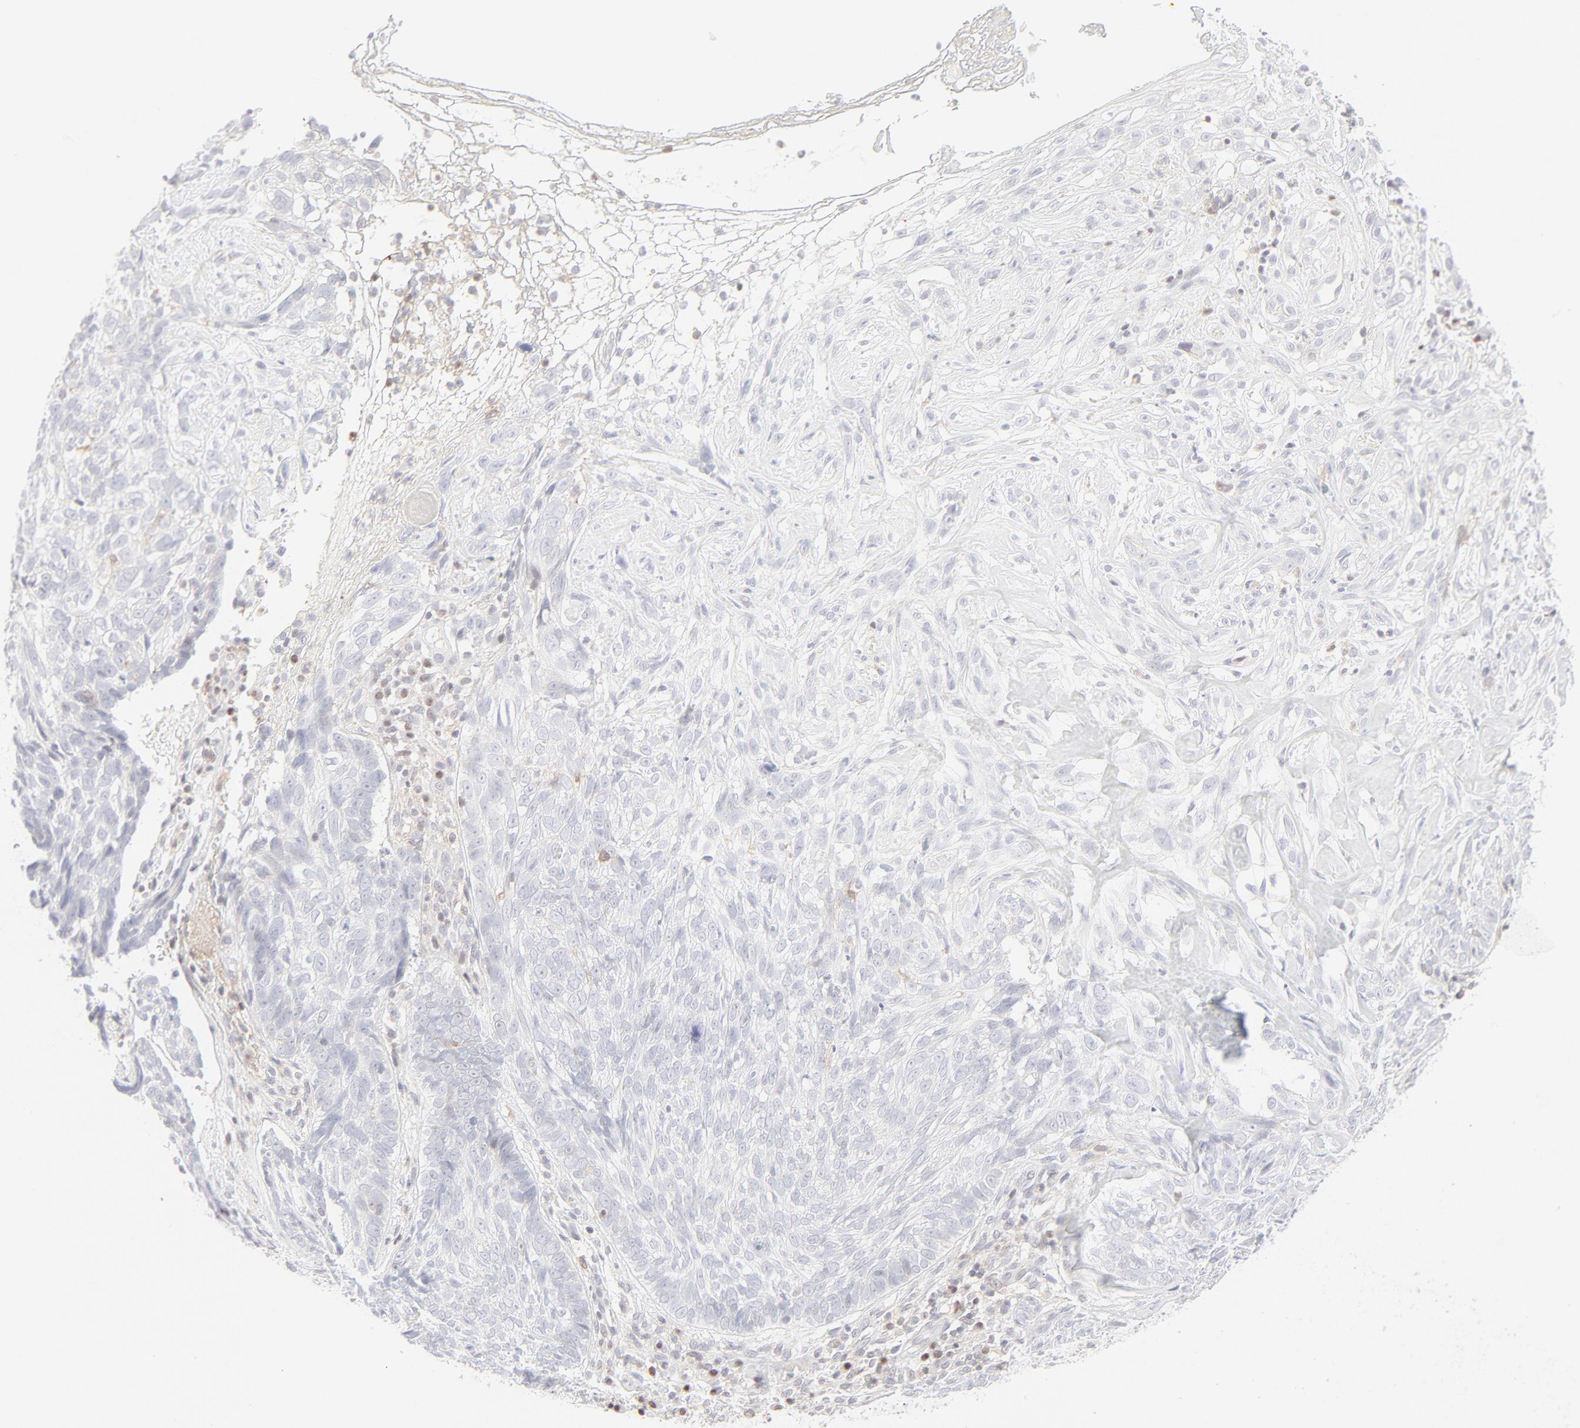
{"staining": {"intensity": "negative", "quantity": "none", "location": "none"}, "tissue": "skin cancer", "cell_type": "Tumor cells", "image_type": "cancer", "snomed": [{"axis": "morphology", "description": "Basal cell carcinoma"}, {"axis": "topography", "description": "Skin"}], "caption": "Immunohistochemical staining of human skin cancer demonstrates no significant staining in tumor cells.", "gene": "PRKCB", "patient": {"sex": "male", "age": 72}}